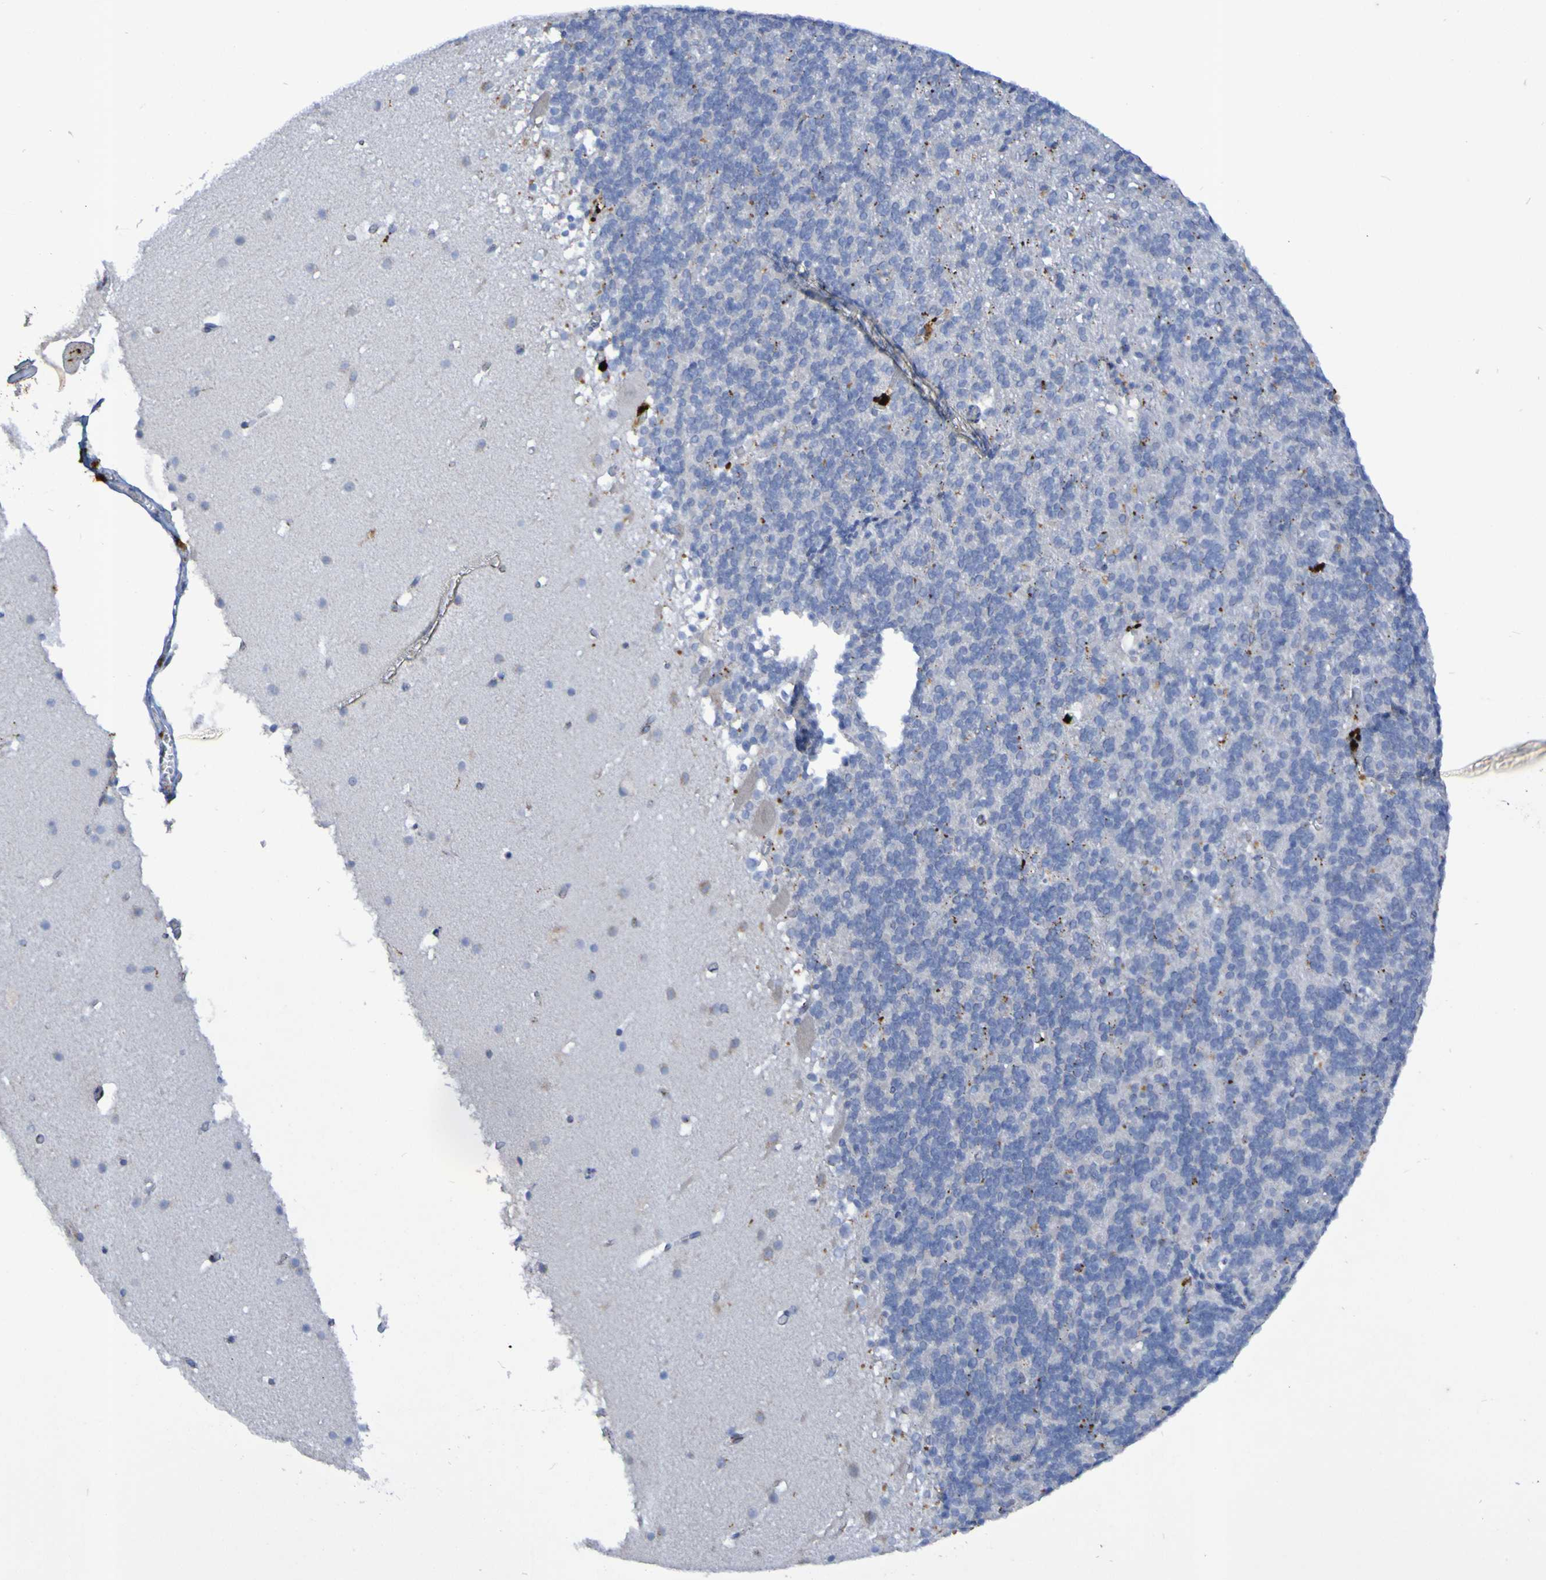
{"staining": {"intensity": "moderate", "quantity": "<25%", "location": "cytoplasmic/membranous"}, "tissue": "cerebellum", "cell_type": "Cells in granular layer", "image_type": "normal", "snomed": [{"axis": "morphology", "description": "Normal tissue, NOS"}, {"axis": "topography", "description": "Cerebellum"}], "caption": "Normal cerebellum exhibits moderate cytoplasmic/membranous staining in about <25% of cells in granular layer.", "gene": "TPH1", "patient": {"sex": "male", "age": 45}}